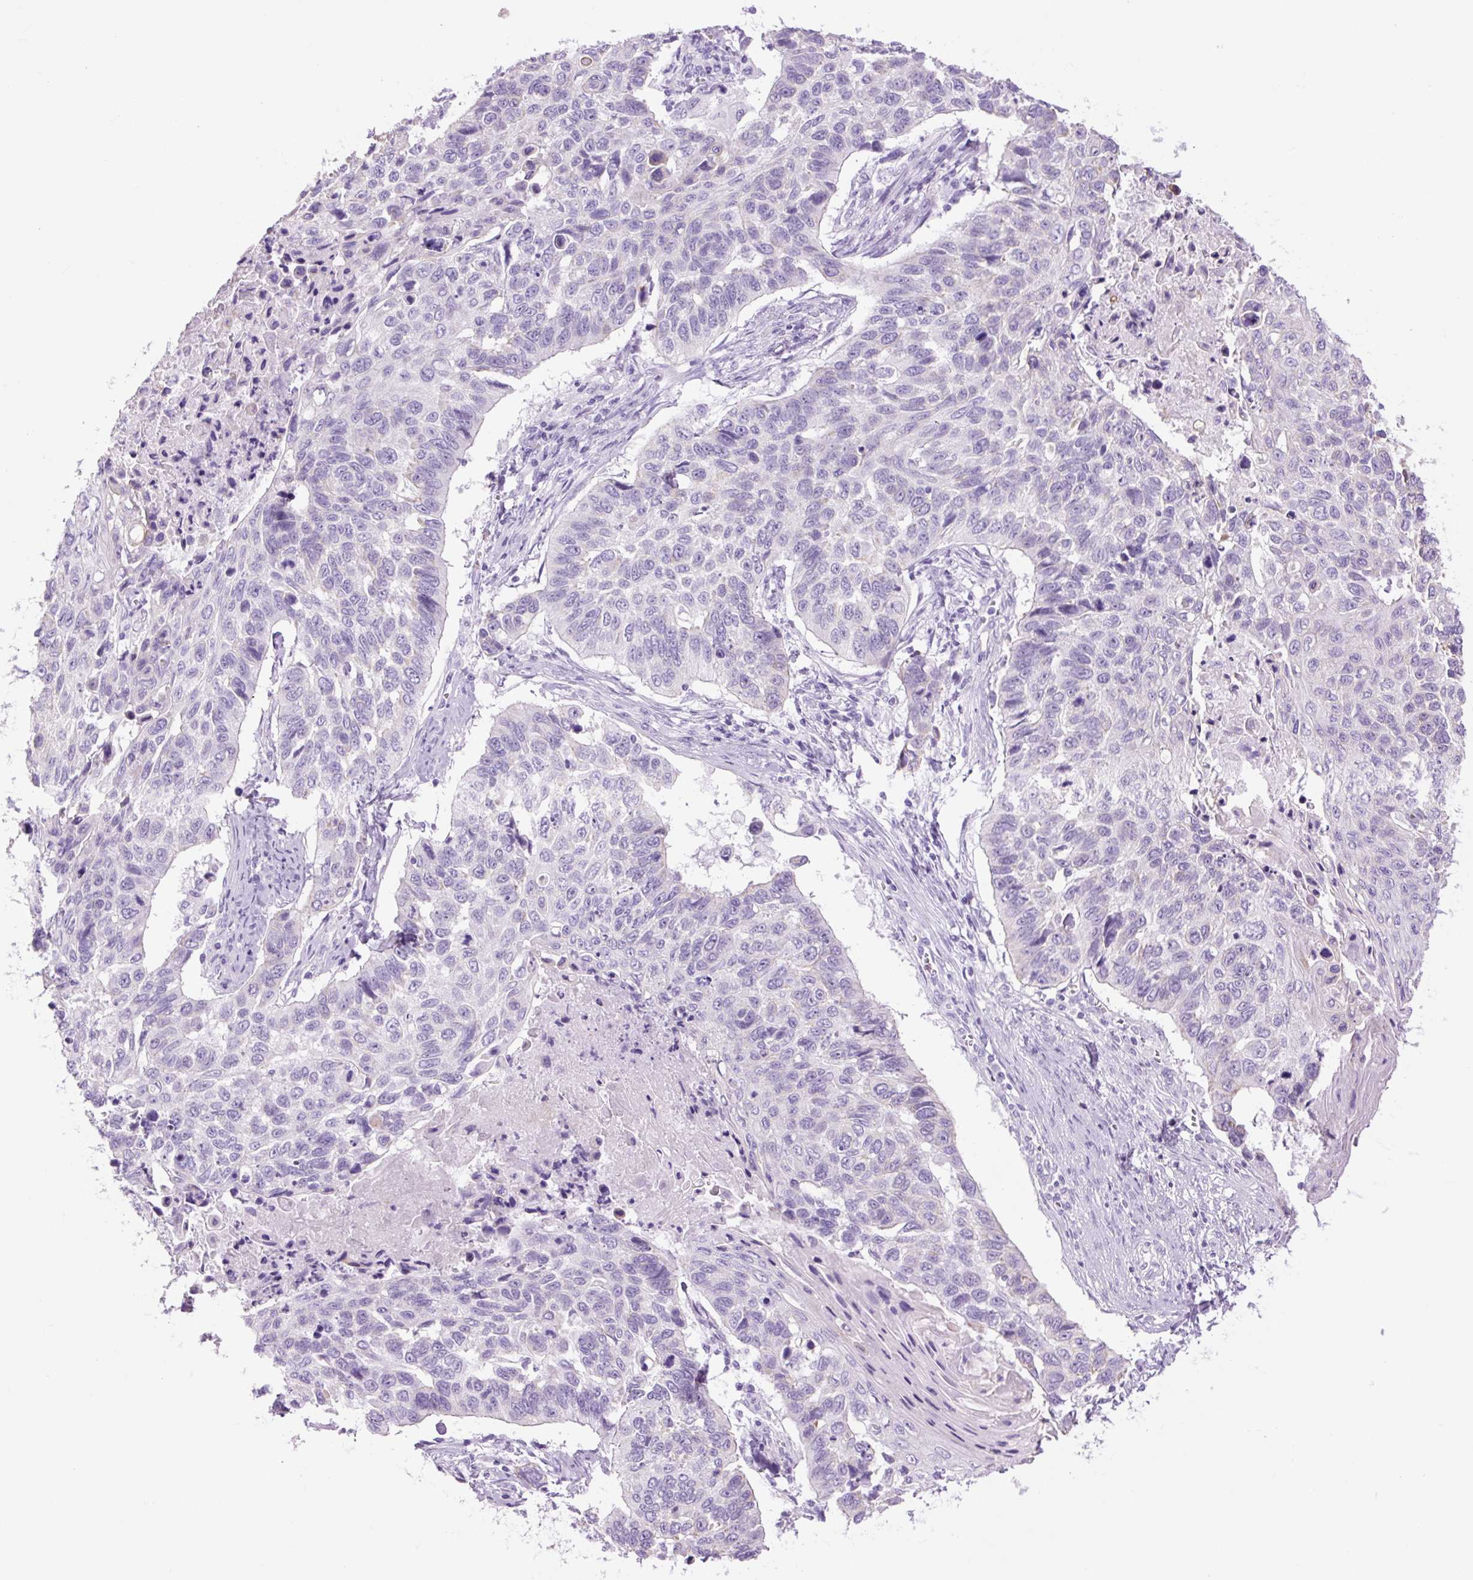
{"staining": {"intensity": "negative", "quantity": "none", "location": "none"}, "tissue": "lung cancer", "cell_type": "Tumor cells", "image_type": "cancer", "snomed": [{"axis": "morphology", "description": "Squamous cell carcinoma, NOS"}, {"axis": "topography", "description": "Lung"}], "caption": "DAB immunohistochemical staining of lung cancer demonstrates no significant positivity in tumor cells.", "gene": "TFF2", "patient": {"sex": "male", "age": 62}}